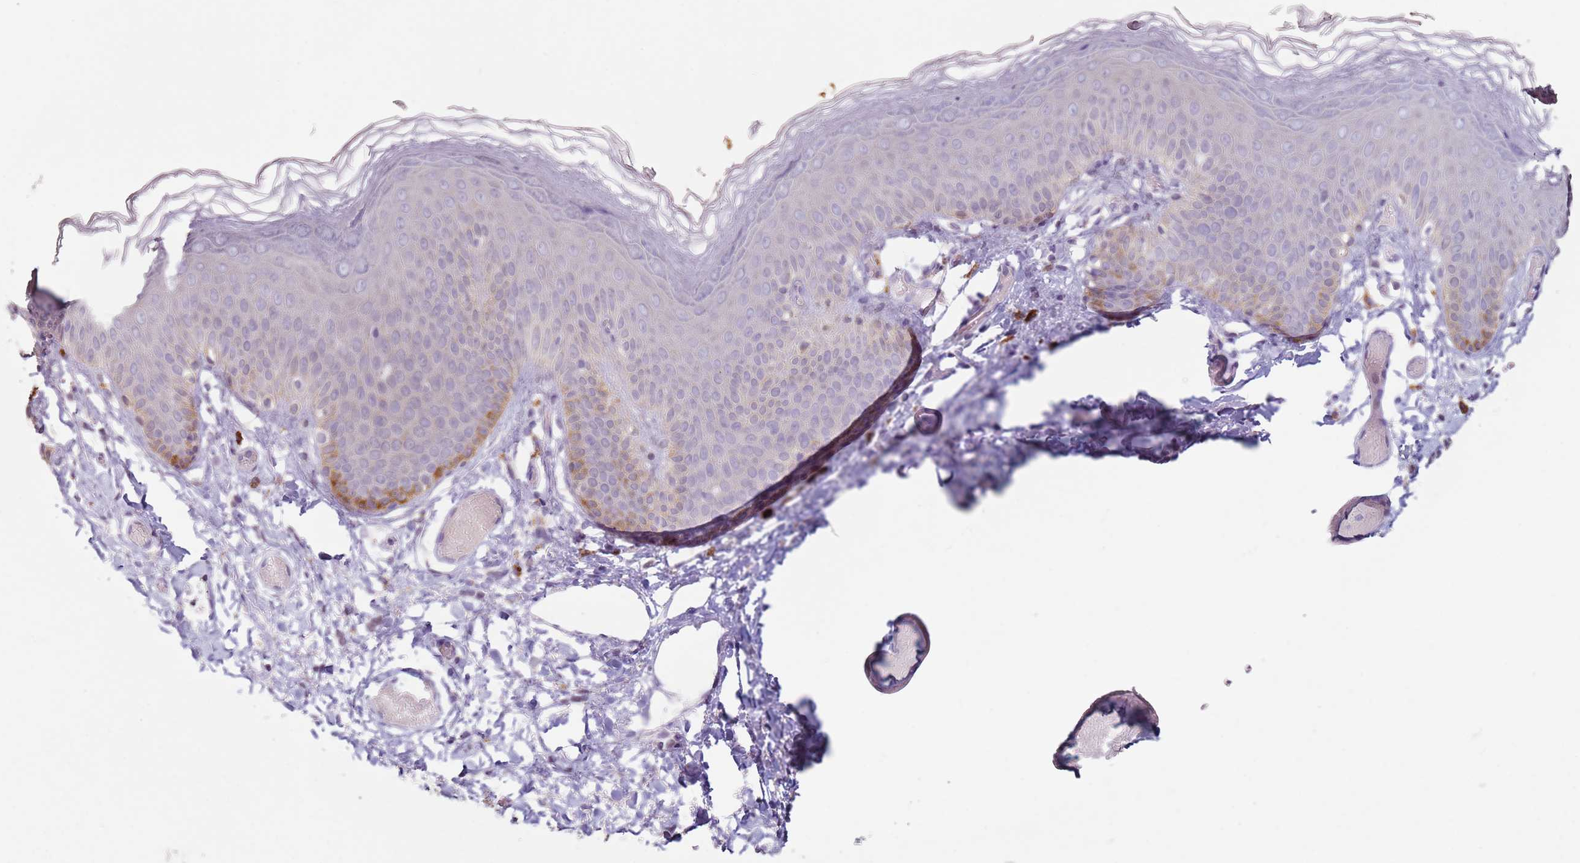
{"staining": {"intensity": "moderate", "quantity": "<25%", "location": "cytoplasmic/membranous"}, "tissue": "skin", "cell_type": "Epidermal cells", "image_type": "normal", "snomed": [{"axis": "morphology", "description": "Normal tissue, NOS"}, {"axis": "topography", "description": "Anal"}], "caption": "Epidermal cells exhibit low levels of moderate cytoplasmic/membranous expression in approximately <25% of cells in normal skin. (Brightfield microscopy of DAB IHC at high magnification).", "gene": "MDH1", "patient": {"sex": "female", "age": 40}}